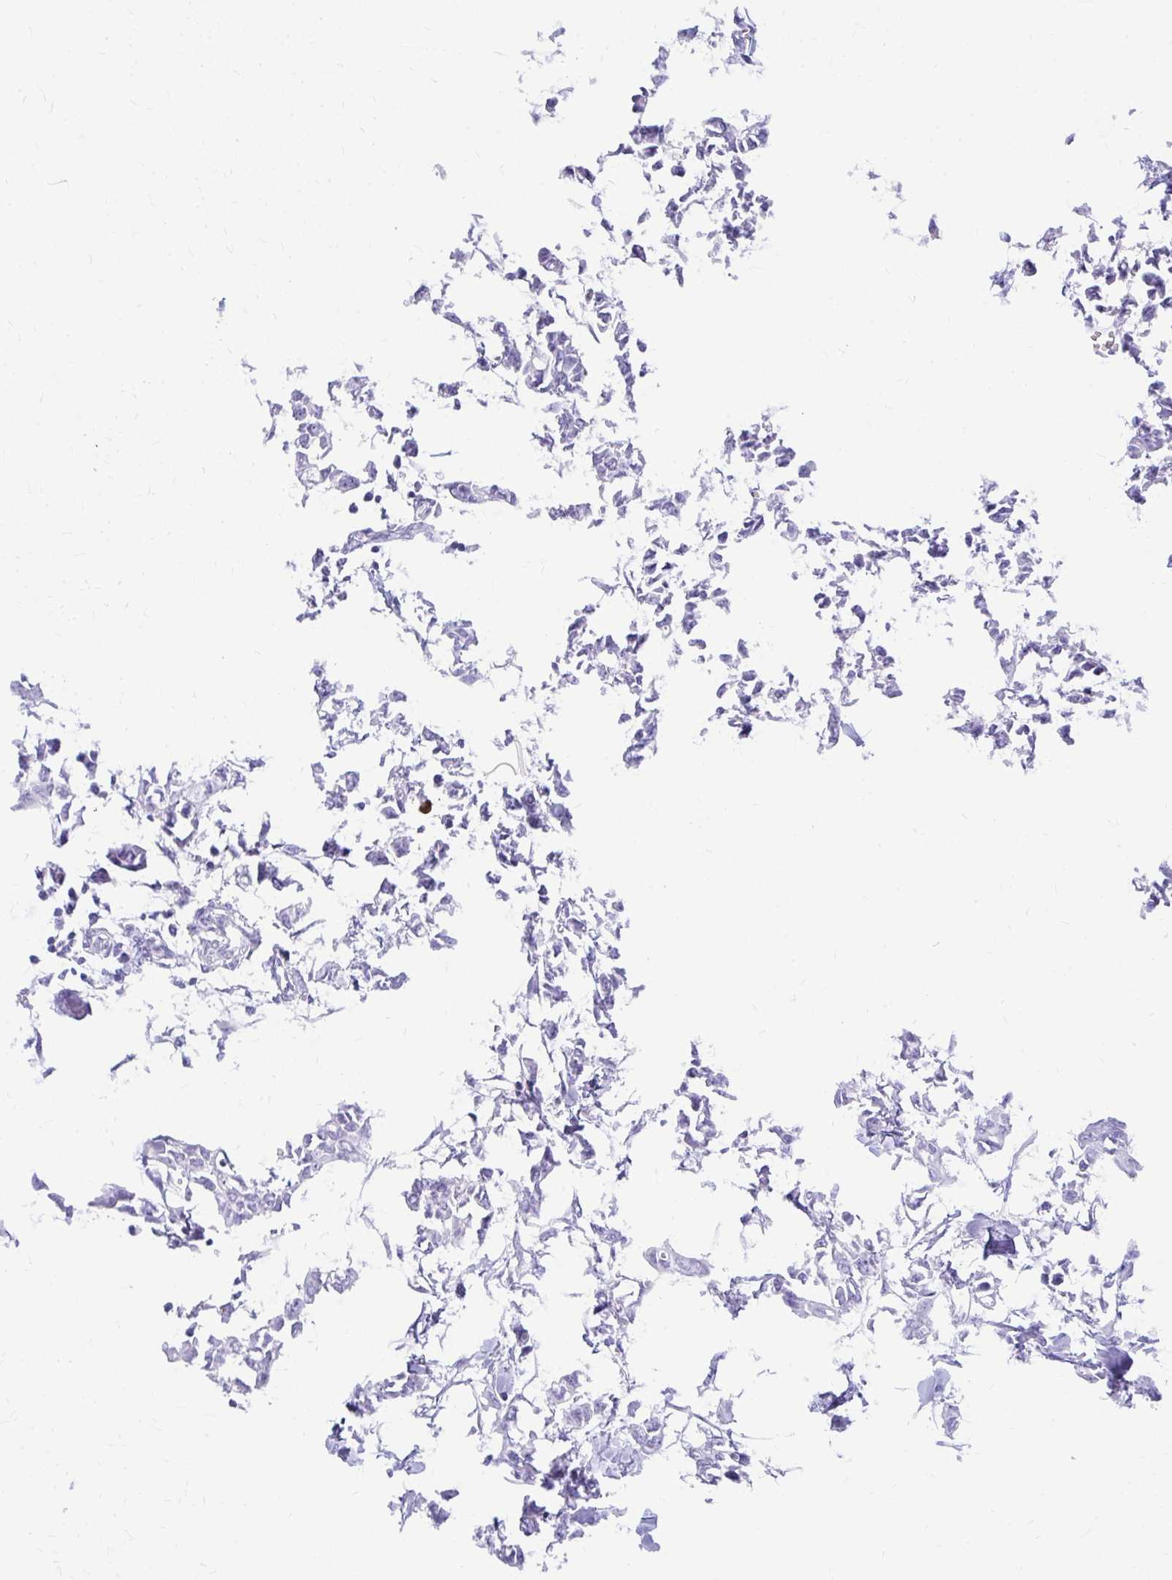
{"staining": {"intensity": "negative", "quantity": "none", "location": "none"}, "tissue": "breast cancer", "cell_type": "Tumor cells", "image_type": "cancer", "snomed": [{"axis": "morphology", "description": "Duct carcinoma"}, {"axis": "topography", "description": "Breast"}], "caption": "The histopathology image exhibits no significant expression in tumor cells of breast cancer (infiltrating ductal carcinoma). (DAB (3,3'-diaminobenzidine) IHC, high magnification).", "gene": "NSG2", "patient": {"sex": "female", "age": 41}}